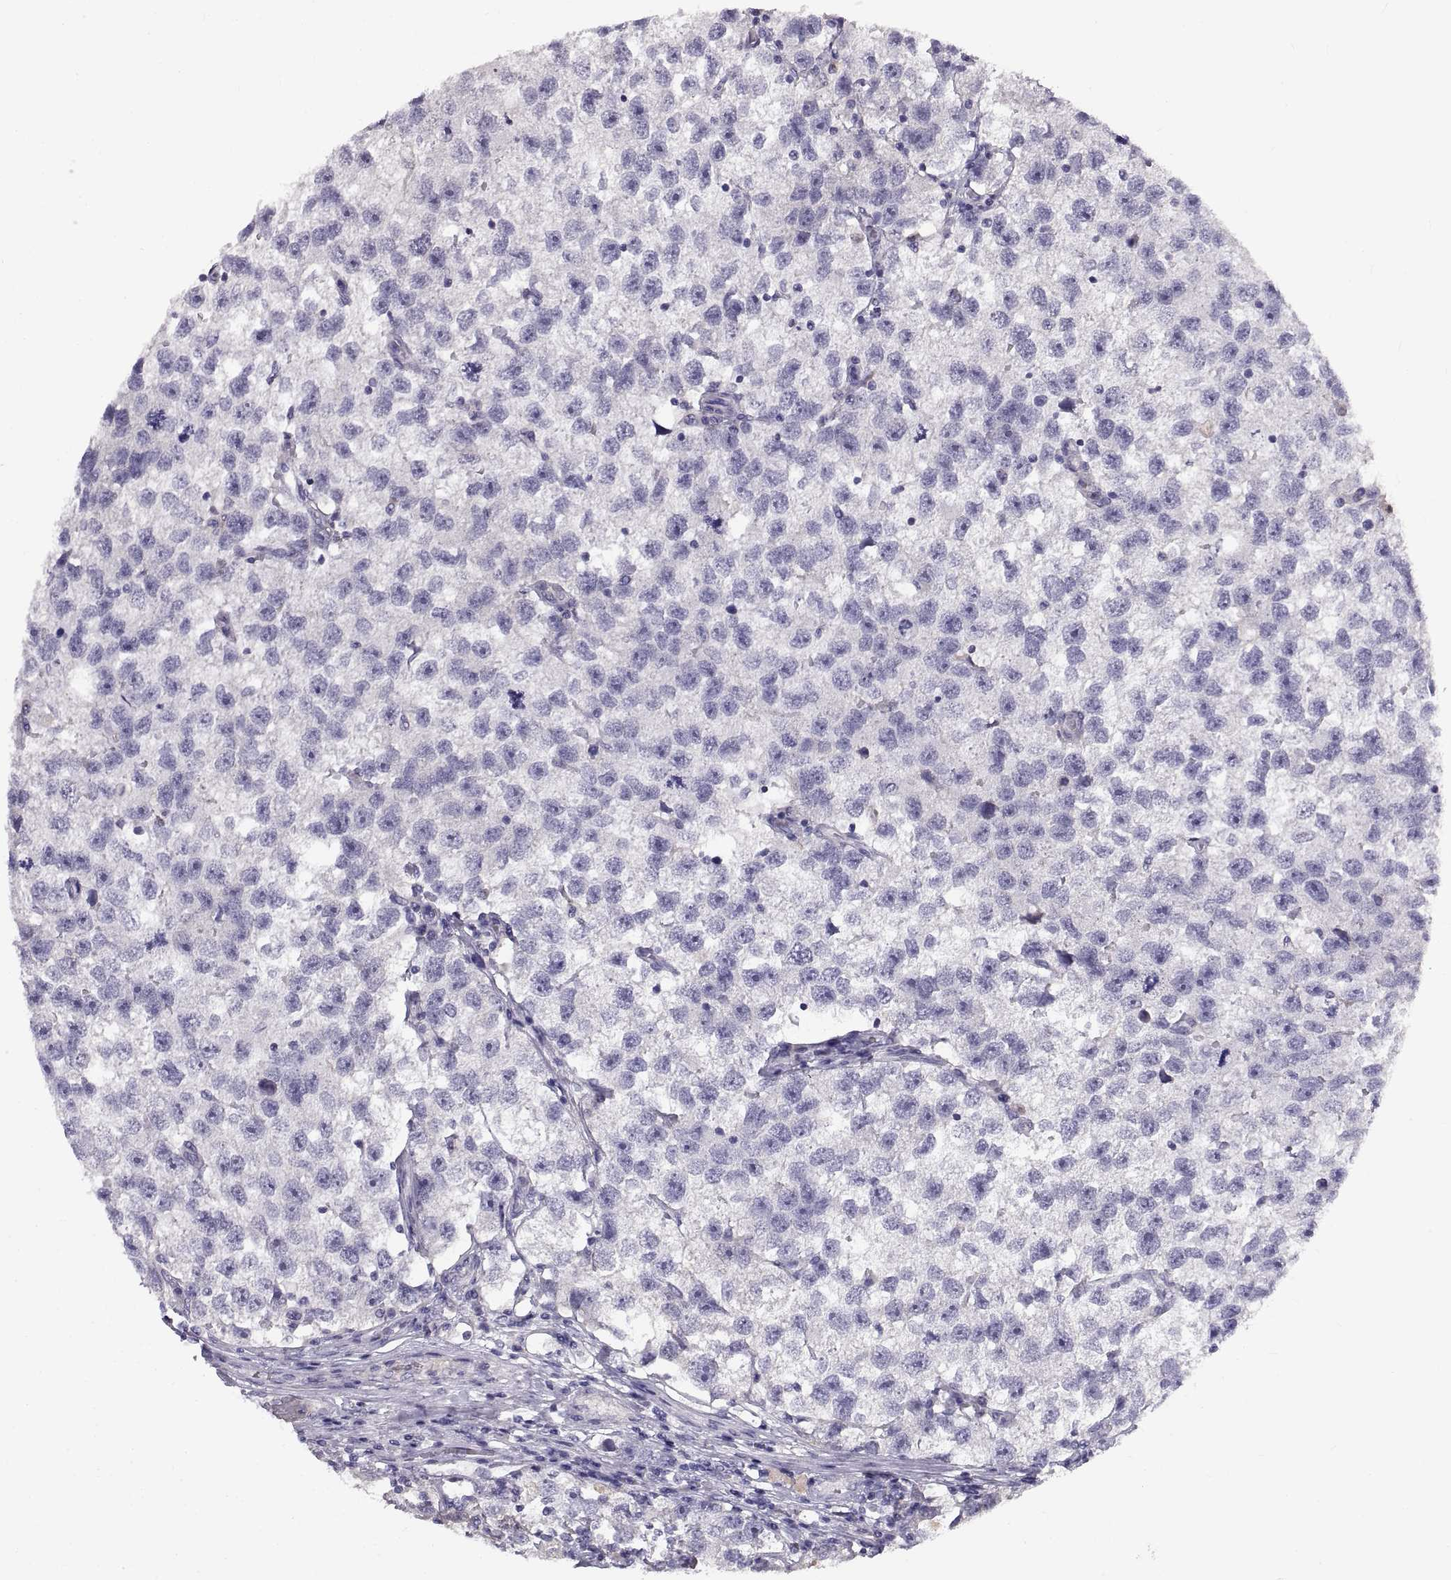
{"staining": {"intensity": "negative", "quantity": "none", "location": "none"}, "tissue": "testis cancer", "cell_type": "Tumor cells", "image_type": "cancer", "snomed": [{"axis": "morphology", "description": "Seminoma, NOS"}, {"axis": "topography", "description": "Testis"}], "caption": "DAB immunohistochemical staining of seminoma (testis) displays no significant expression in tumor cells.", "gene": "ADAM32", "patient": {"sex": "male", "age": 26}}